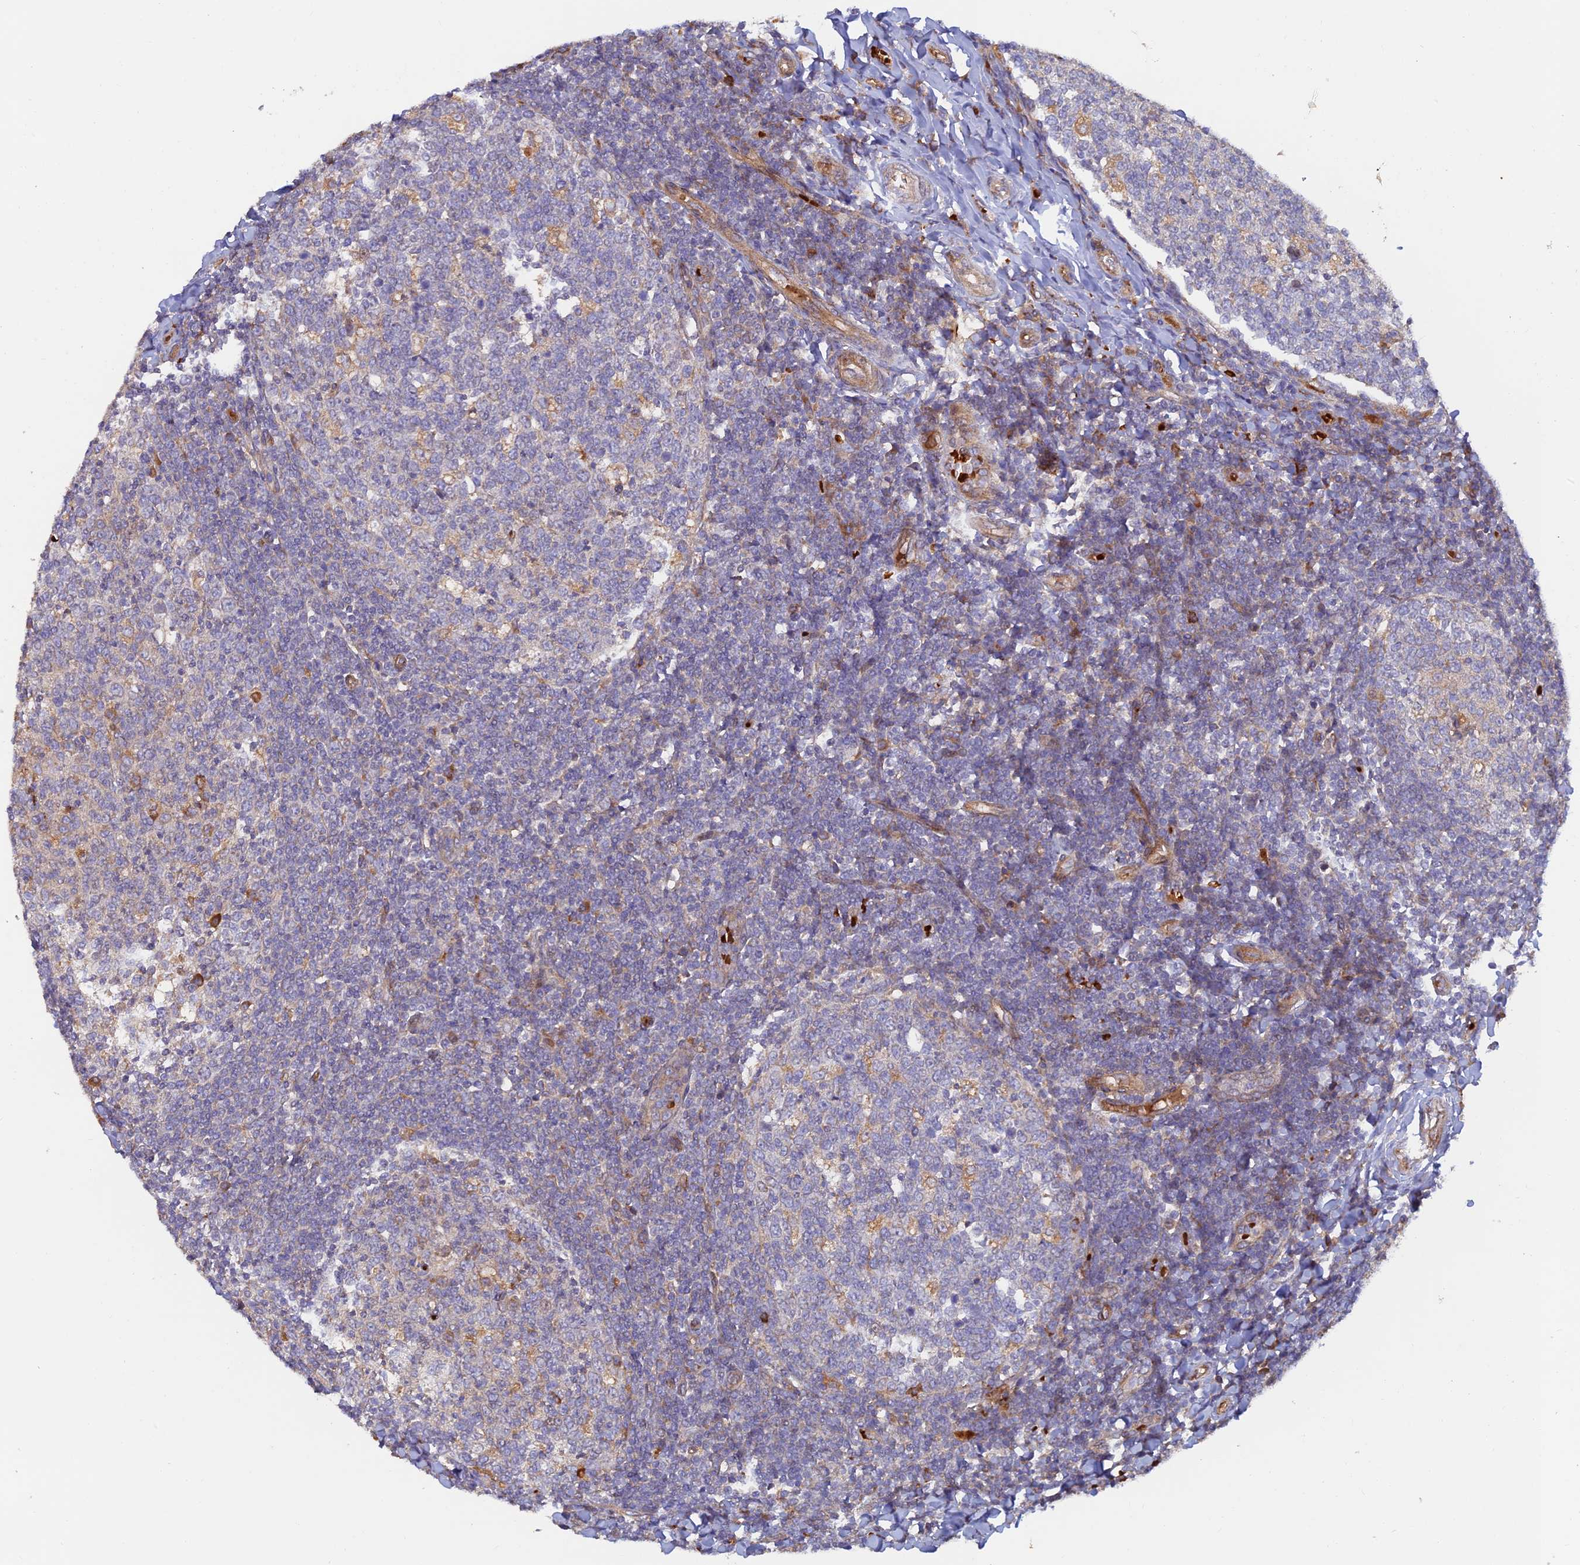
{"staining": {"intensity": "moderate", "quantity": "<25%", "location": "cytoplasmic/membranous"}, "tissue": "tonsil", "cell_type": "Germinal center cells", "image_type": "normal", "snomed": [{"axis": "morphology", "description": "Normal tissue, NOS"}, {"axis": "topography", "description": "Tonsil"}], "caption": "Immunohistochemistry micrograph of benign tonsil stained for a protein (brown), which exhibits low levels of moderate cytoplasmic/membranous staining in approximately <25% of germinal center cells.", "gene": "GMCL1", "patient": {"sex": "female", "age": 19}}